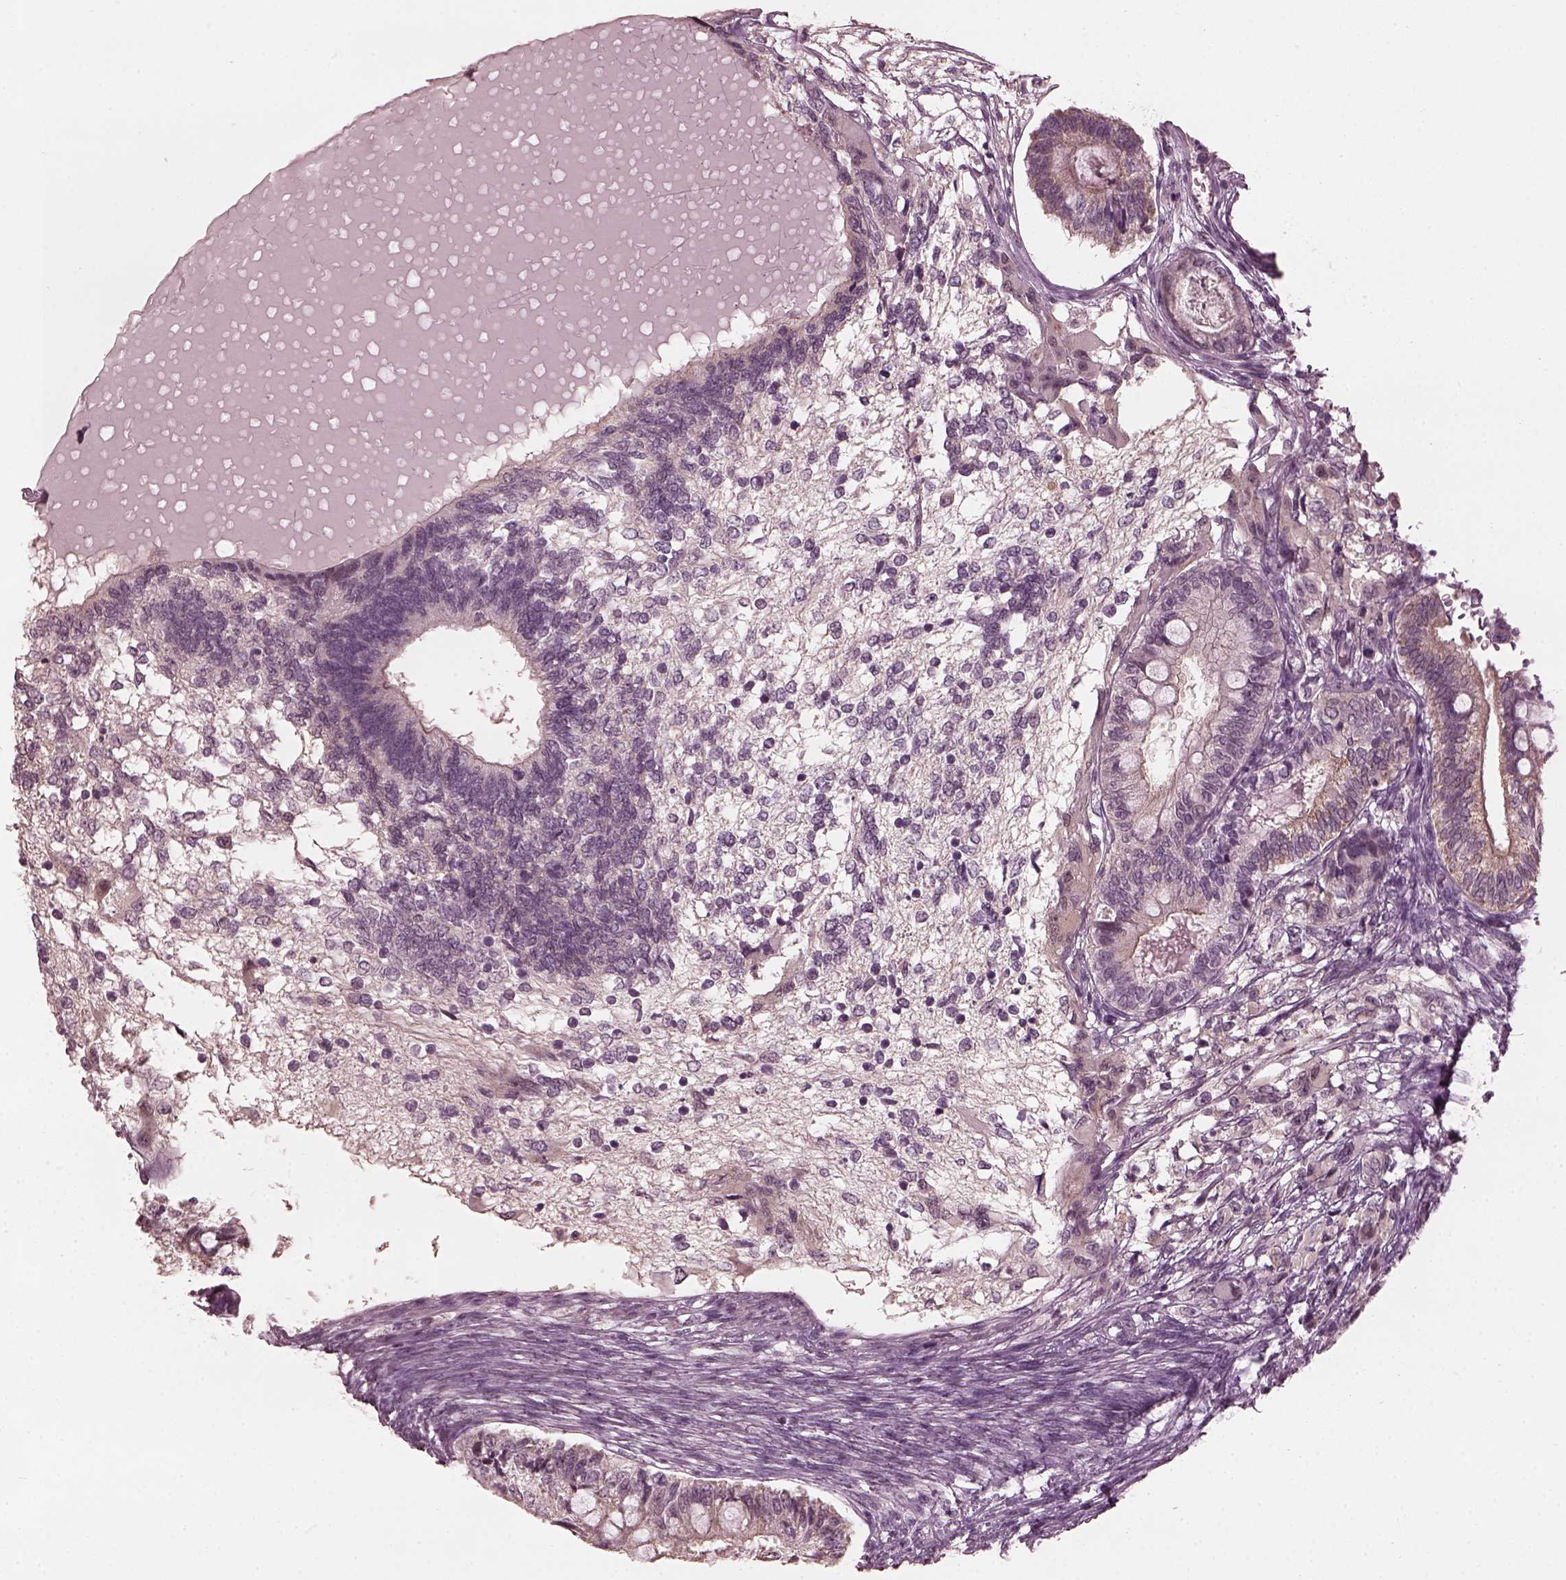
{"staining": {"intensity": "negative", "quantity": "none", "location": "none"}, "tissue": "testis cancer", "cell_type": "Tumor cells", "image_type": "cancer", "snomed": [{"axis": "morphology", "description": "Seminoma, NOS"}, {"axis": "morphology", "description": "Carcinoma, Embryonal, NOS"}, {"axis": "topography", "description": "Testis"}], "caption": "IHC of human testis seminoma displays no positivity in tumor cells.", "gene": "CCDC170", "patient": {"sex": "male", "age": 41}}